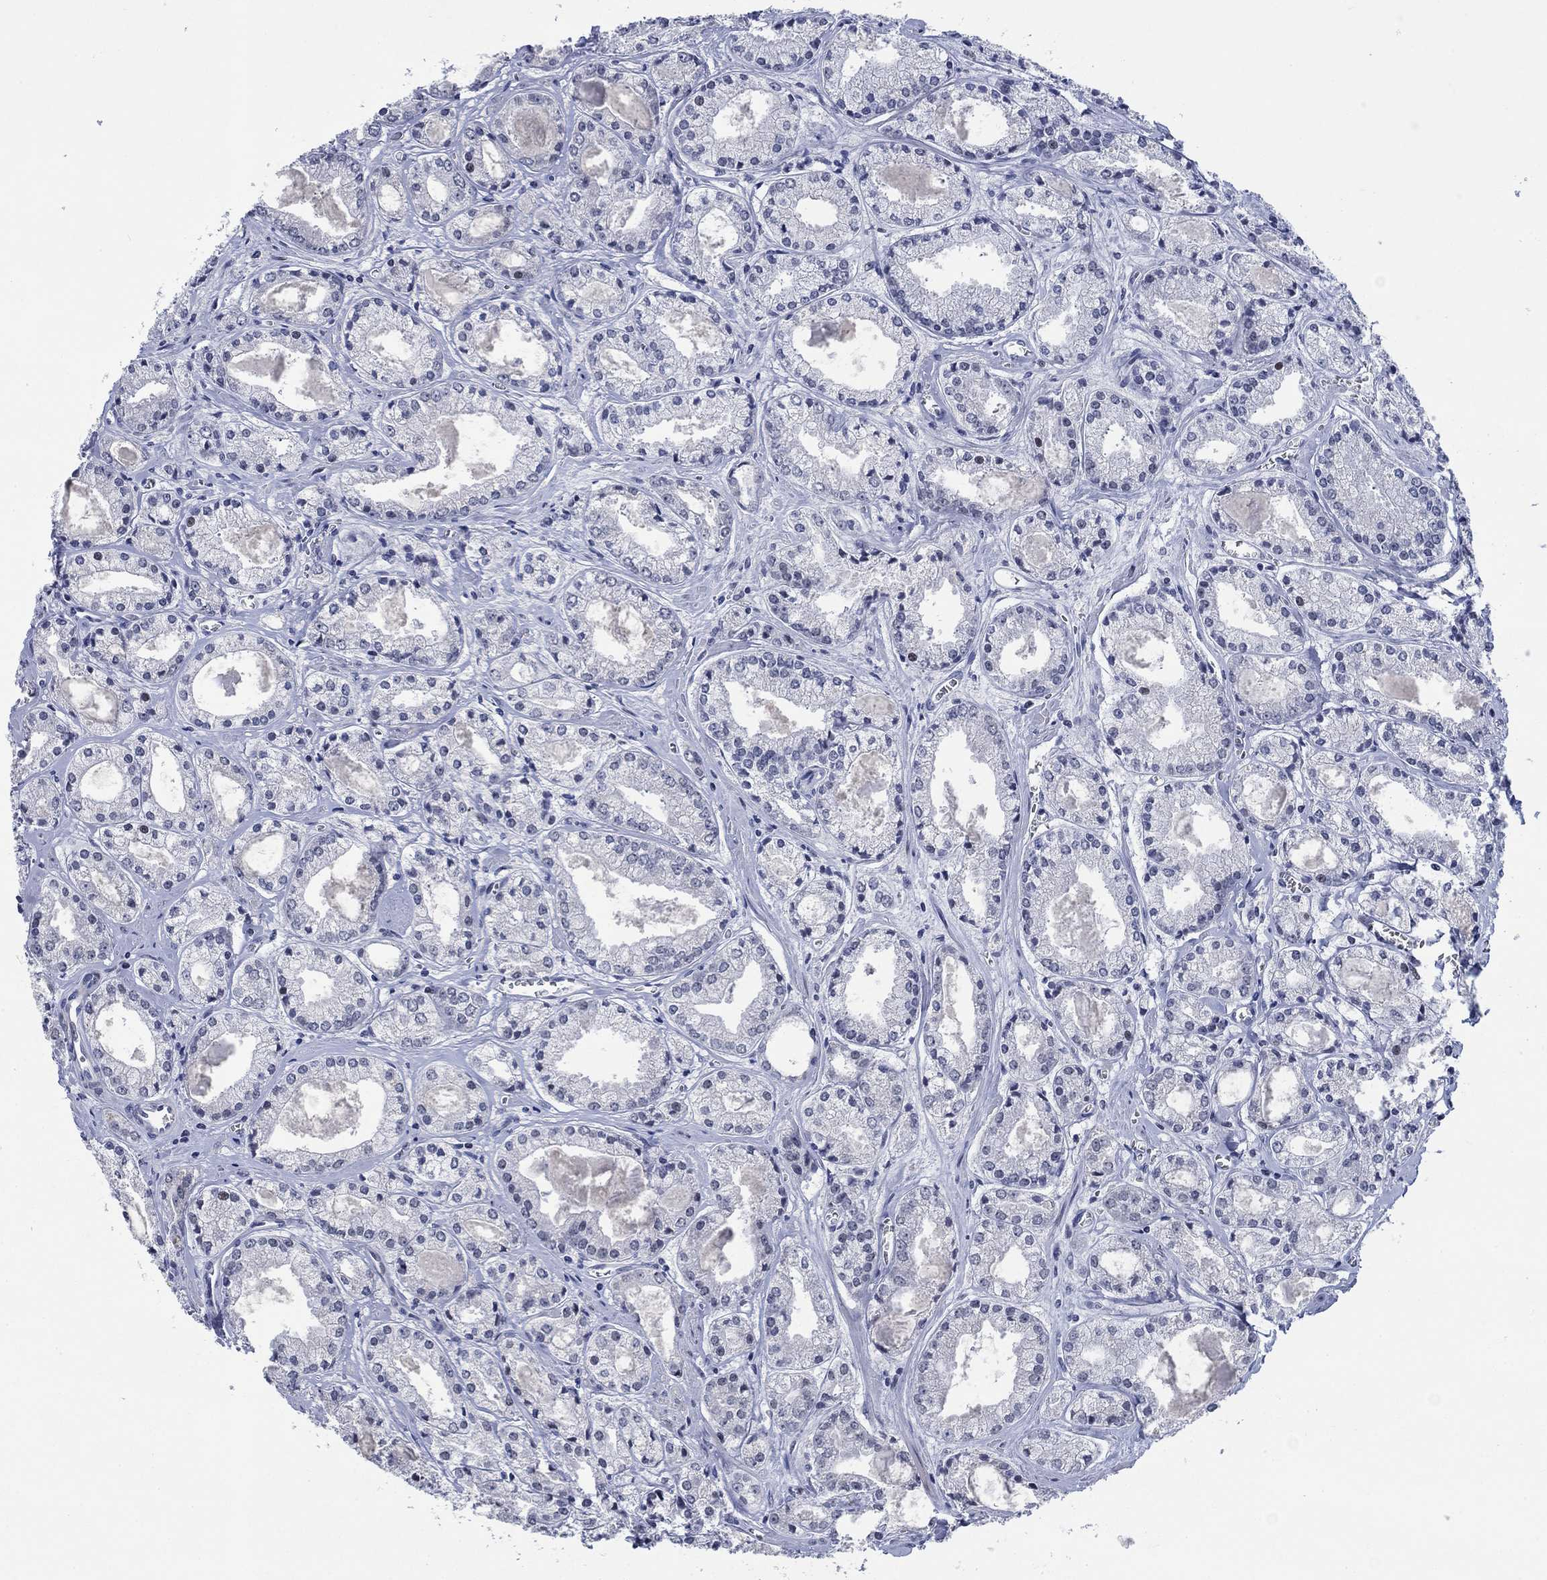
{"staining": {"intensity": "negative", "quantity": "none", "location": "none"}, "tissue": "prostate cancer", "cell_type": "Tumor cells", "image_type": "cancer", "snomed": [{"axis": "morphology", "description": "Adenocarcinoma, NOS"}, {"axis": "topography", "description": "Prostate"}], "caption": "Tumor cells are negative for brown protein staining in prostate cancer (adenocarcinoma).", "gene": "NEU3", "patient": {"sex": "male", "age": 72}}